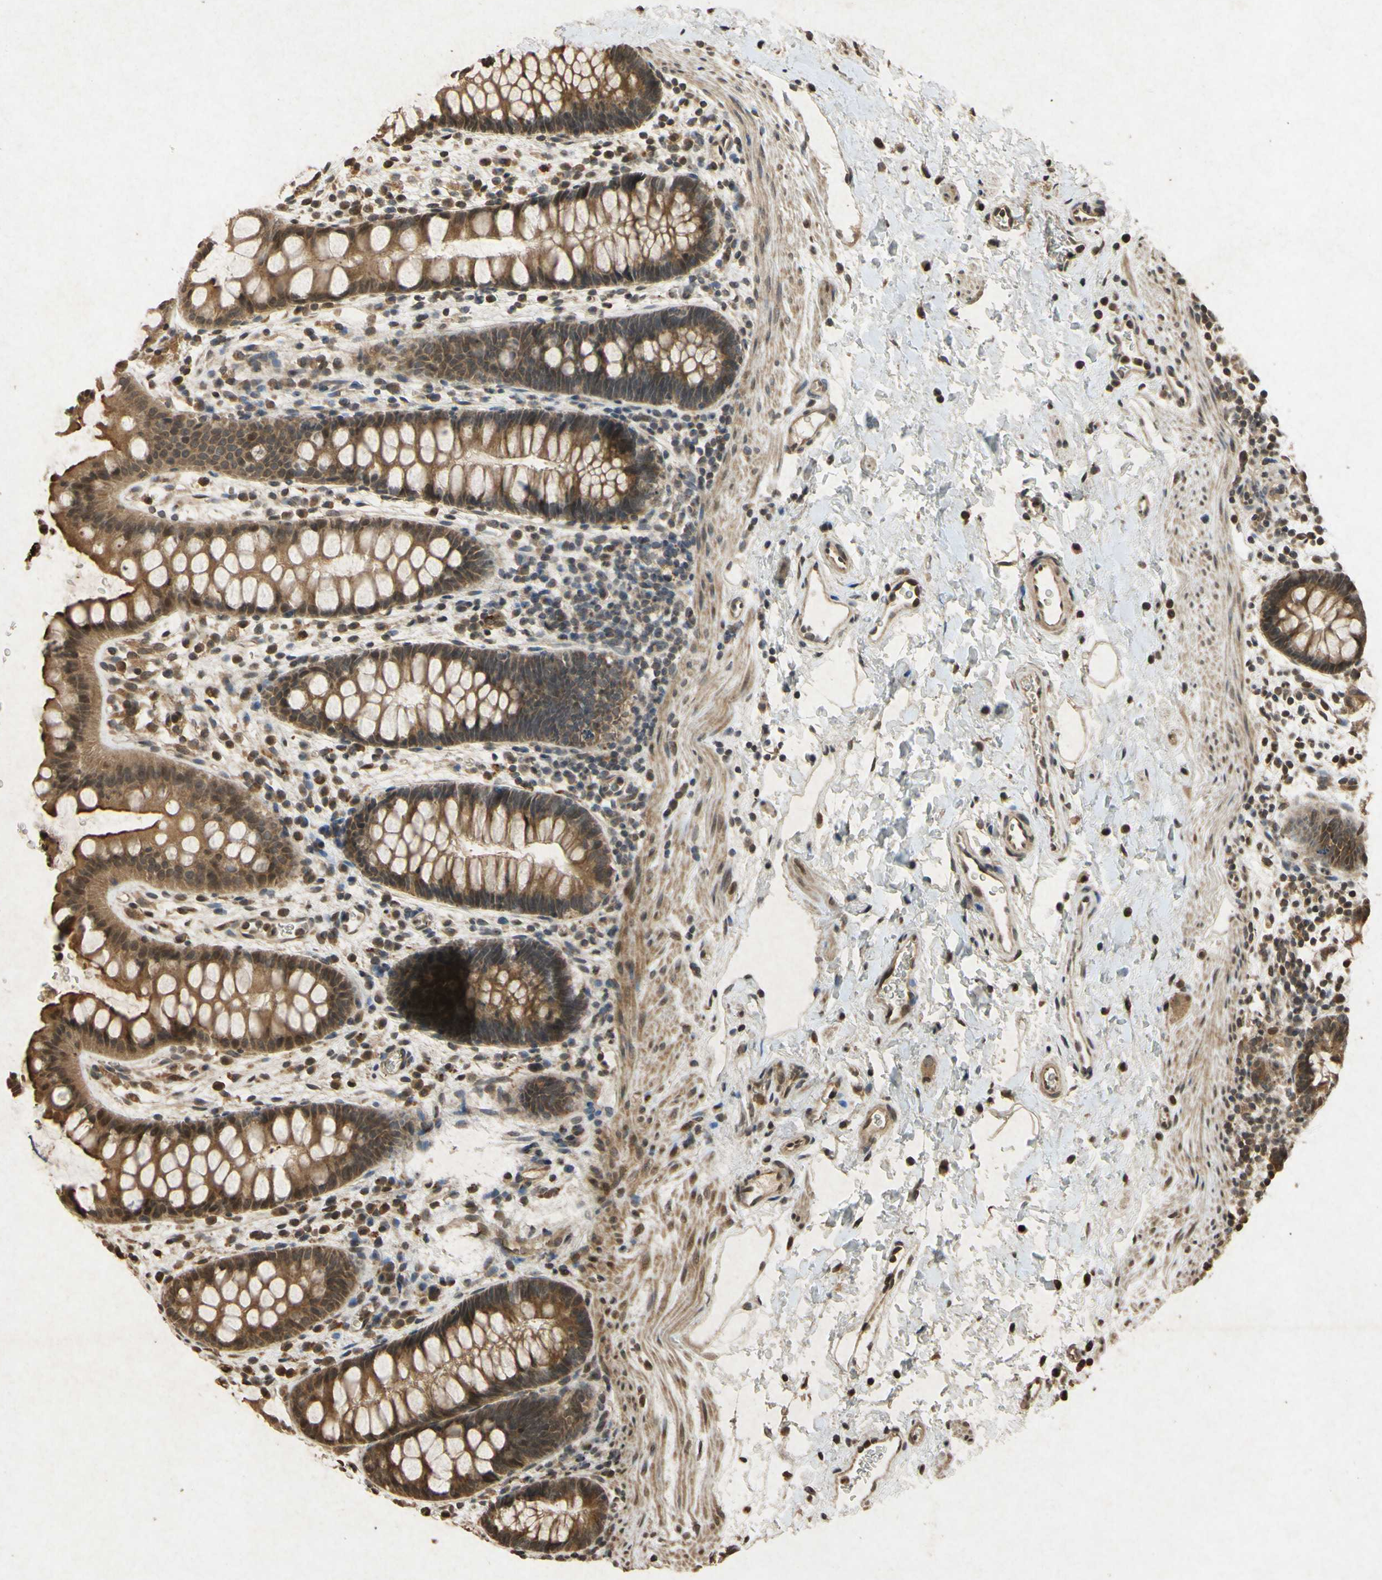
{"staining": {"intensity": "strong", "quantity": ">75%", "location": "cytoplasmic/membranous"}, "tissue": "rectum", "cell_type": "Glandular cells", "image_type": "normal", "snomed": [{"axis": "morphology", "description": "Normal tissue, NOS"}, {"axis": "topography", "description": "Rectum"}], "caption": "IHC photomicrograph of unremarkable rectum stained for a protein (brown), which shows high levels of strong cytoplasmic/membranous expression in about >75% of glandular cells.", "gene": "ATP6V1H", "patient": {"sex": "female", "age": 24}}